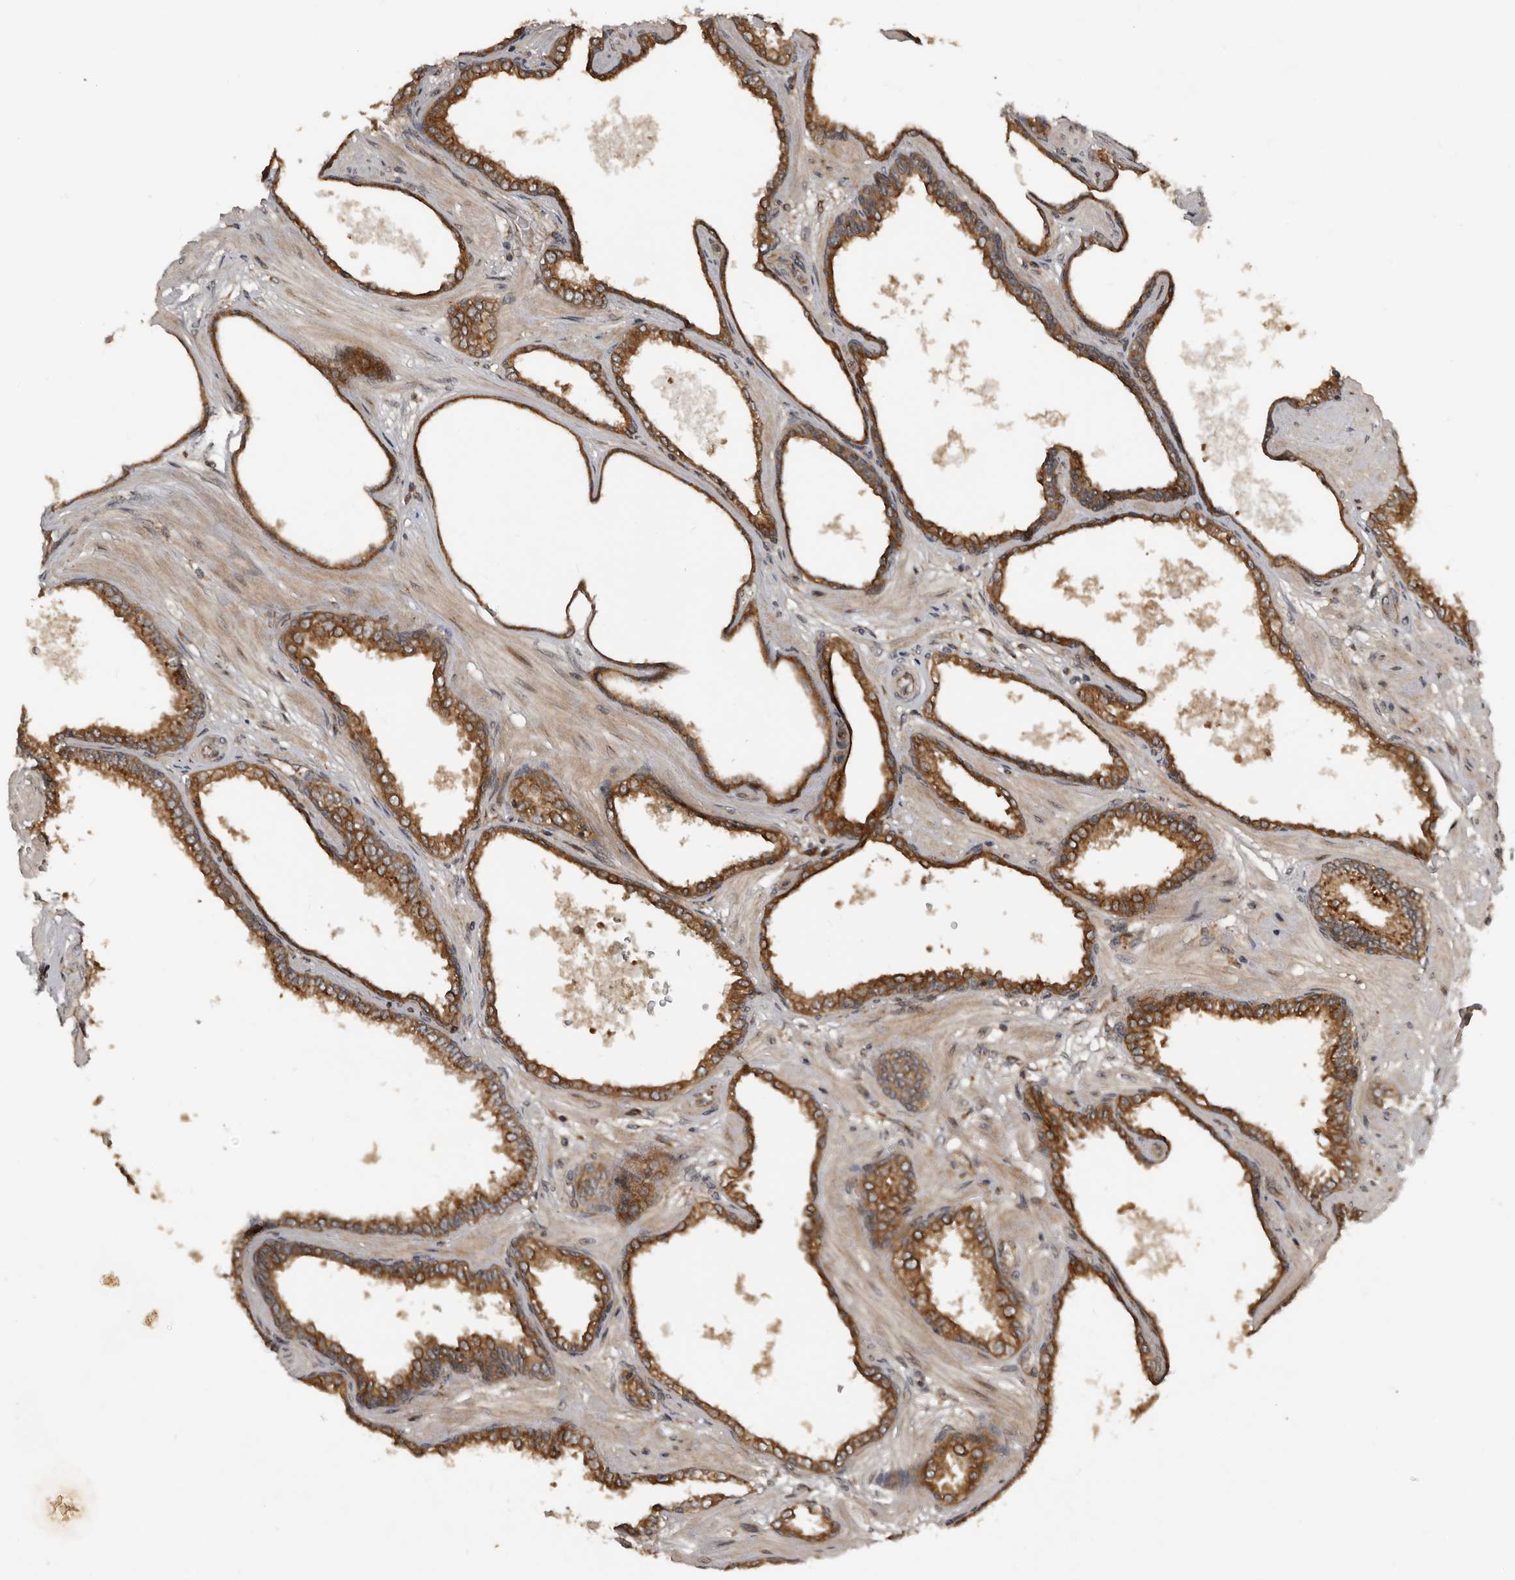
{"staining": {"intensity": "strong", "quantity": ">75%", "location": "cytoplasmic/membranous"}, "tissue": "prostate cancer", "cell_type": "Tumor cells", "image_type": "cancer", "snomed": [{"axis": "morphology", "description": "Adenocarcinoma, Low grade"}, {"axis": "topography", "description": "Prostate"}], "caption": "Strong cytoplasmic/membranous staining is seen in about >75% of tumor cells in prostate cancer.", "gene": "CCDC190", "patient": {"sex": "male", "age": 60}}